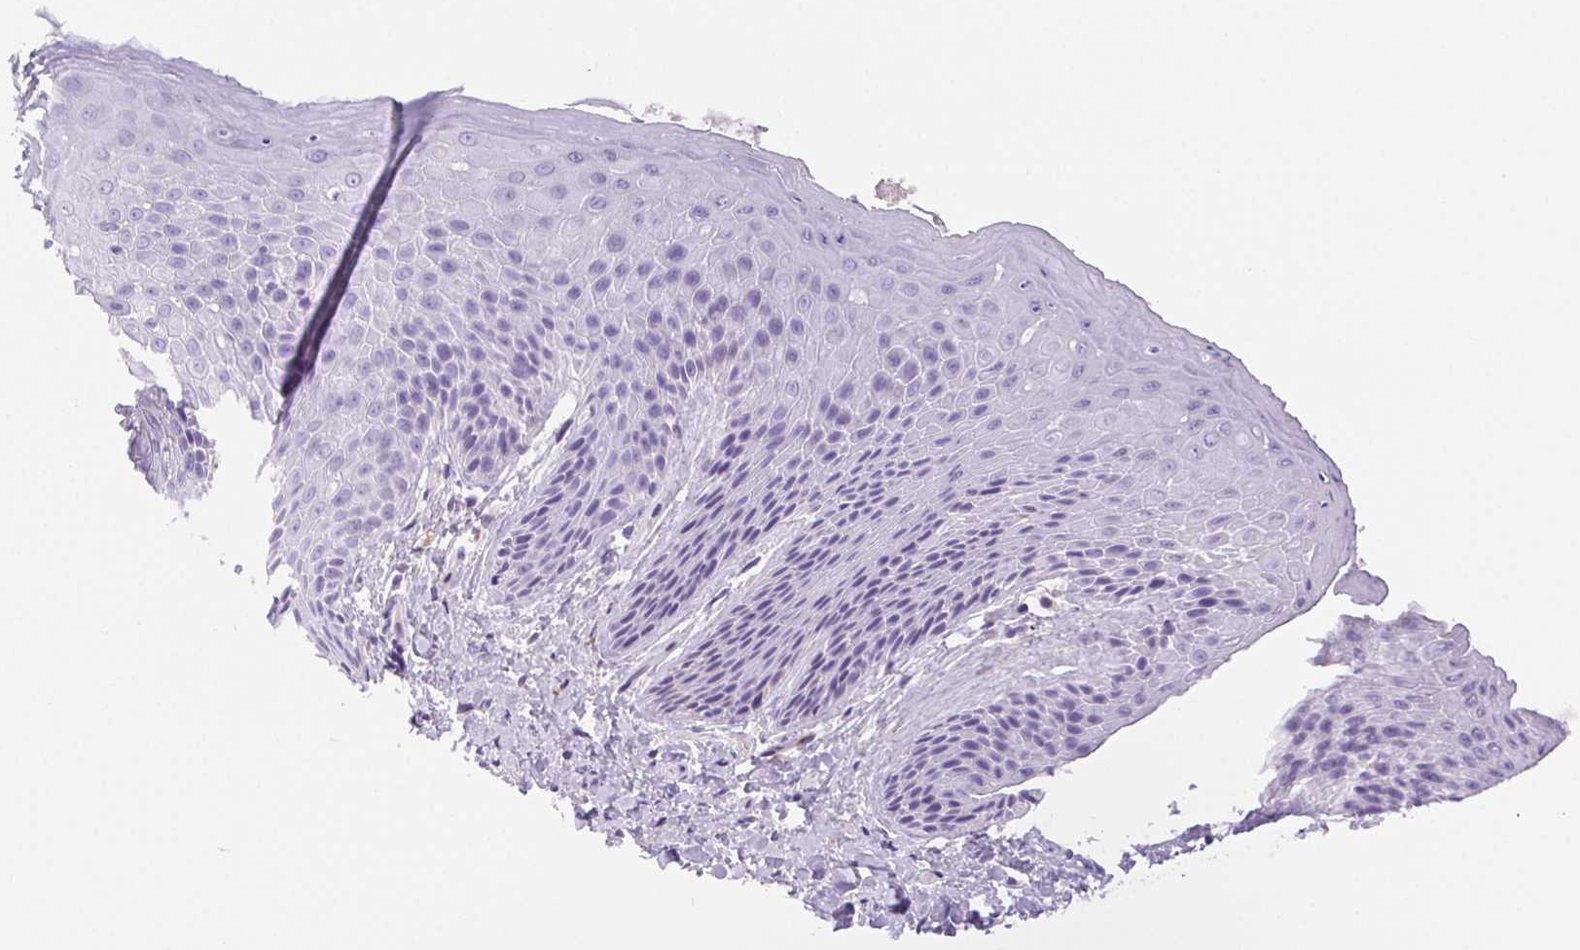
{"staining": {"intensity": "negative", "quantity": "none", "location": "none"}, "tissue": "skin", "cell_type": "Epidermal cells", "image_type": "normal", "snomed": [{"axis": "morphology", "description": "Normal tissue, NOS"}, {"axis": "topography", "description": "Anal"}, {"axis": "topography", "description": "Peripheral nerve tissue"}], "caption": "High power microscopy image of an immunohistochemistry photomicrograph of normal skin, revealing no significant staining in epidermal cells. (DAB immunohistochemistry (IHC) visualized using brightfield microscopy, high magnification).", "gene": "PNLIP", "patient": {"sex": "male", "age": 51}}